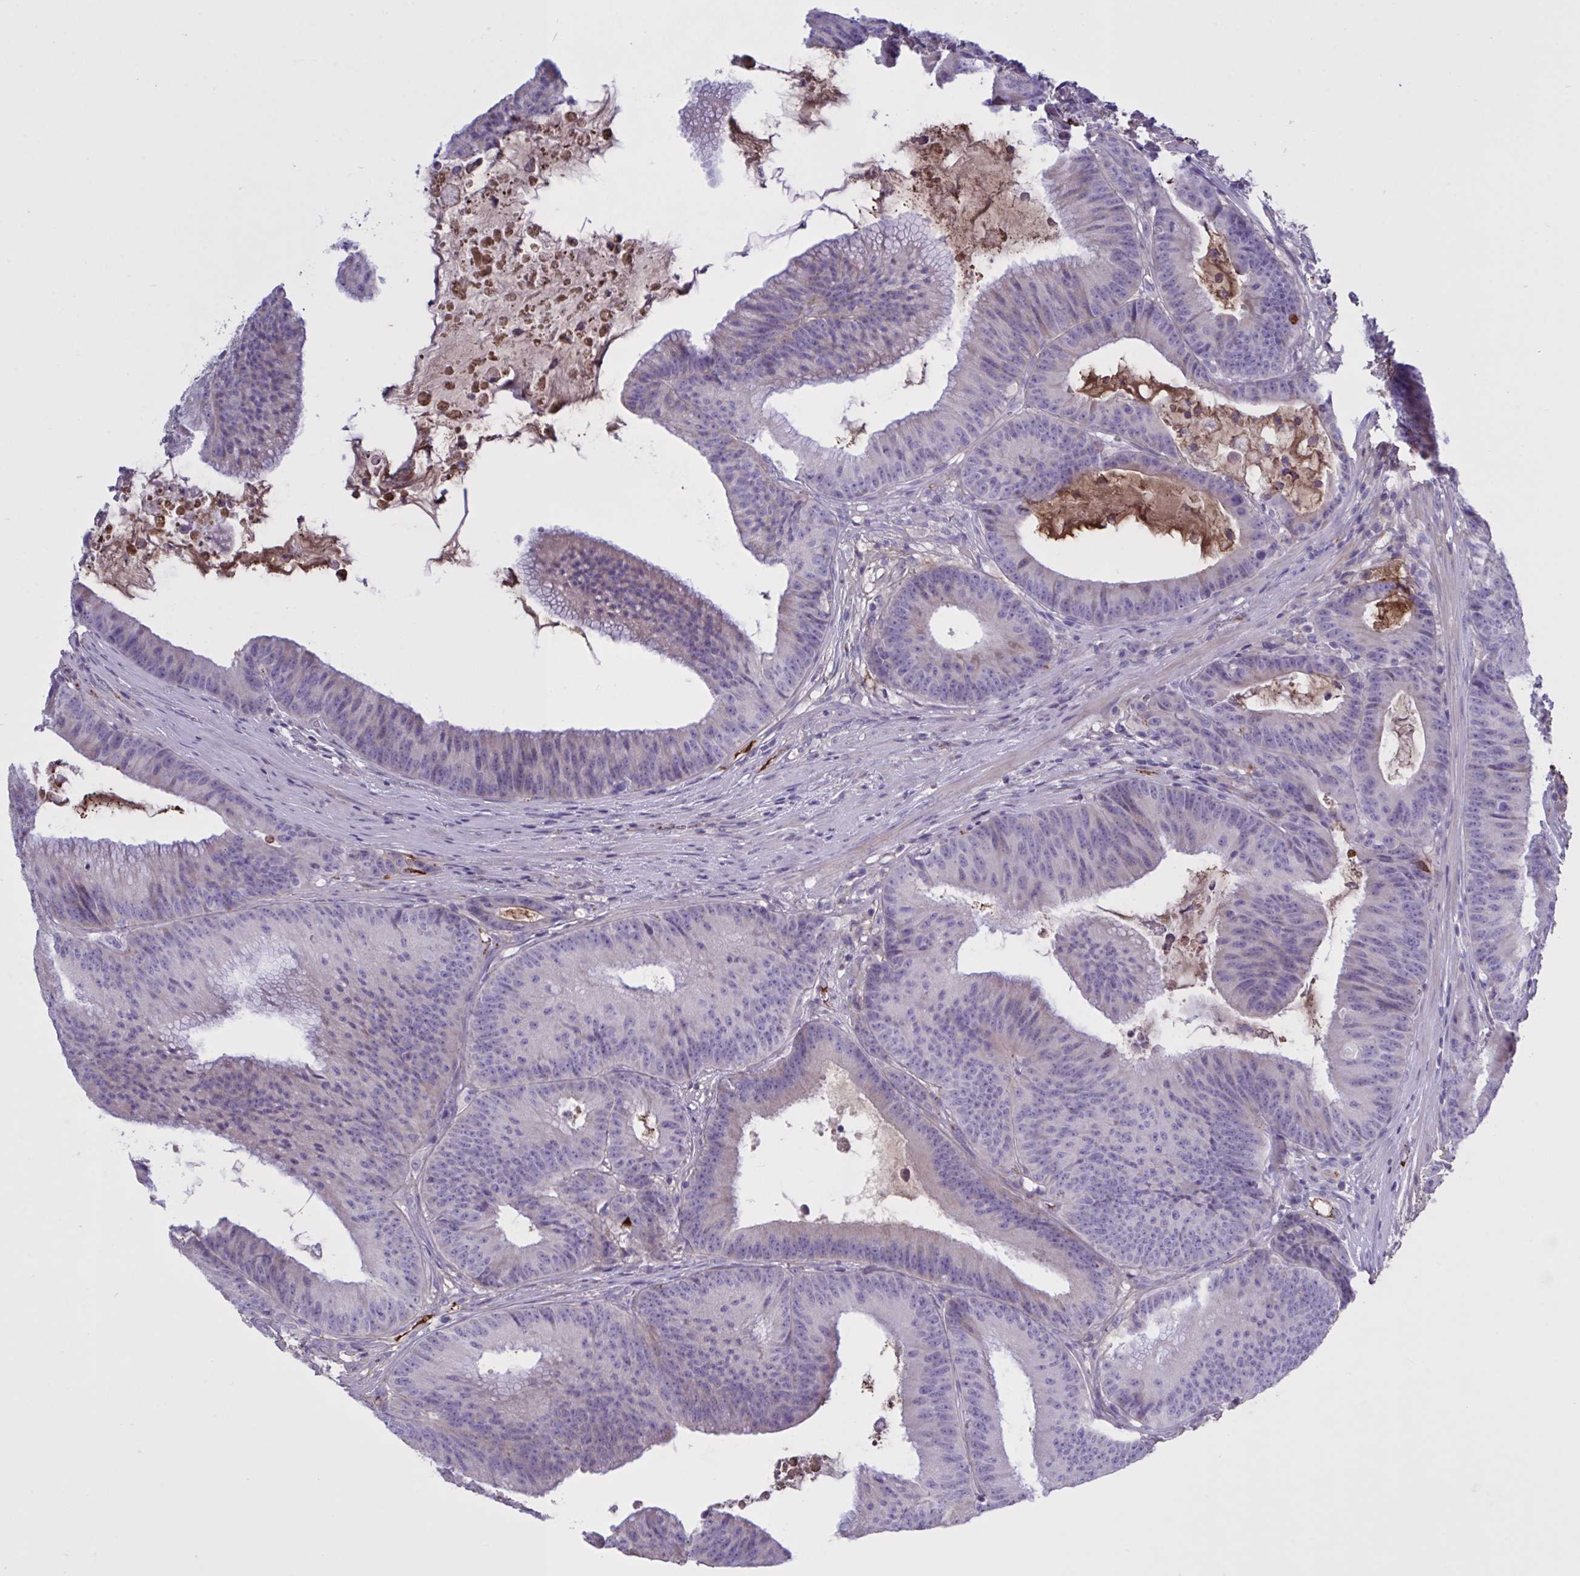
{"staining": {"intensity": "negative", "quantity": "none", "location": "none"}, "tissue": "colorectal cancer", "cell_type": "Tumor cells", "image_type": "cancer", "snomed": [{"axis": "morphology", "description": "Adenocarcinoma, NOS"}, {"axis": "topography", "description": "Colon"}], "caption": "Colorectal cancer was stained to show a protein in brown. There is no significant expression in tumor cells. Nuclei are stained in blue.", "gene": "IL1R1", "patient": {"sex": "female", "age": 78}}